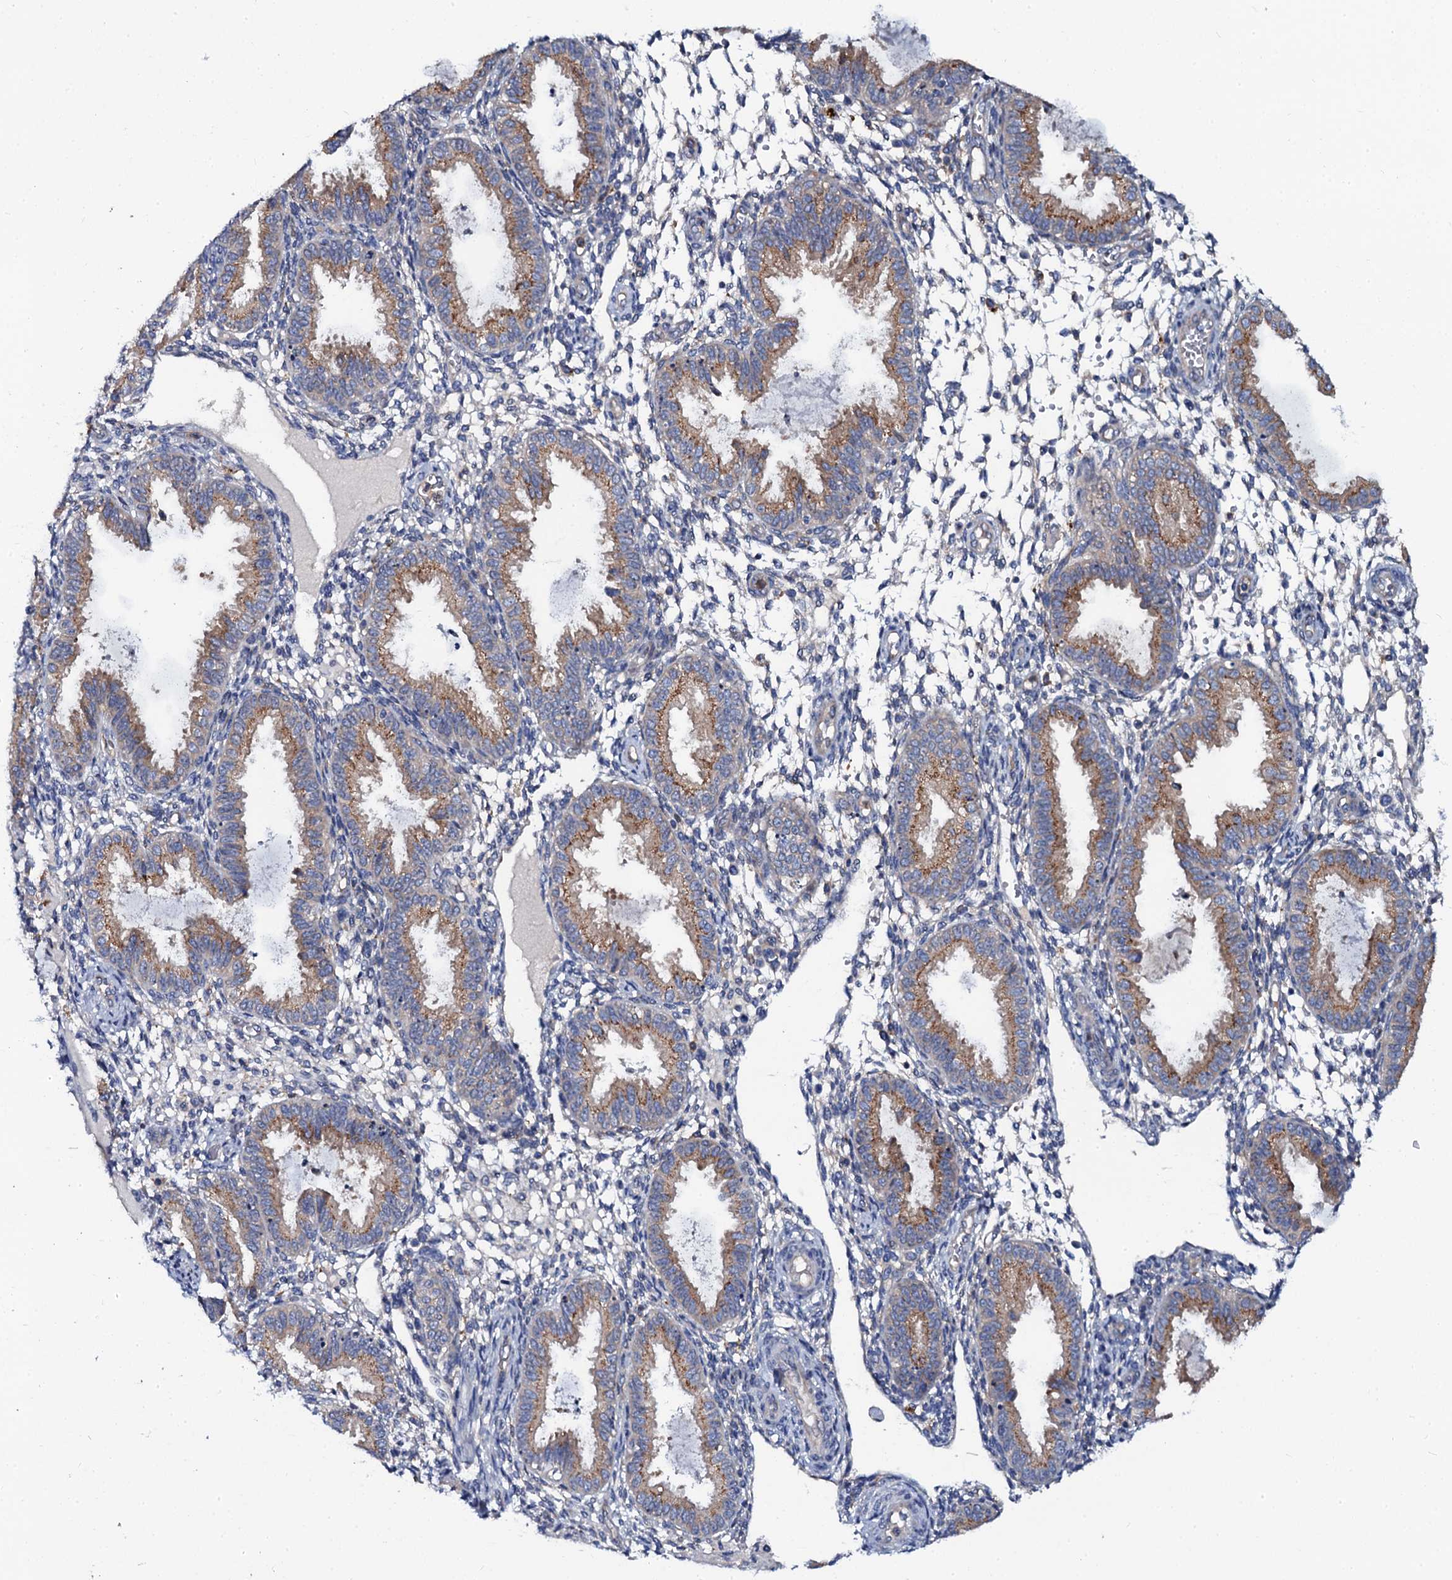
{"staining": {"intensity": "negative", "quantity": "none", "location": "none"}, "tissue": "endometrium", "cell_type": "Cells in endometrial stroma", "image_type": "normal", "snomed": [{"axis": "morphology", "description": "Normal tissue, NOS"}, {"axis": "topography", "description": "Endometrium"}], "caption": "Immunohistochemical staining of benign human endometrium shows no significant staining in cells in endometrial stroma. (IHC, brightfield microscopy, high magnification).", "gene": "OTOL1", "patient": {"sex": "female", "age": 33}}